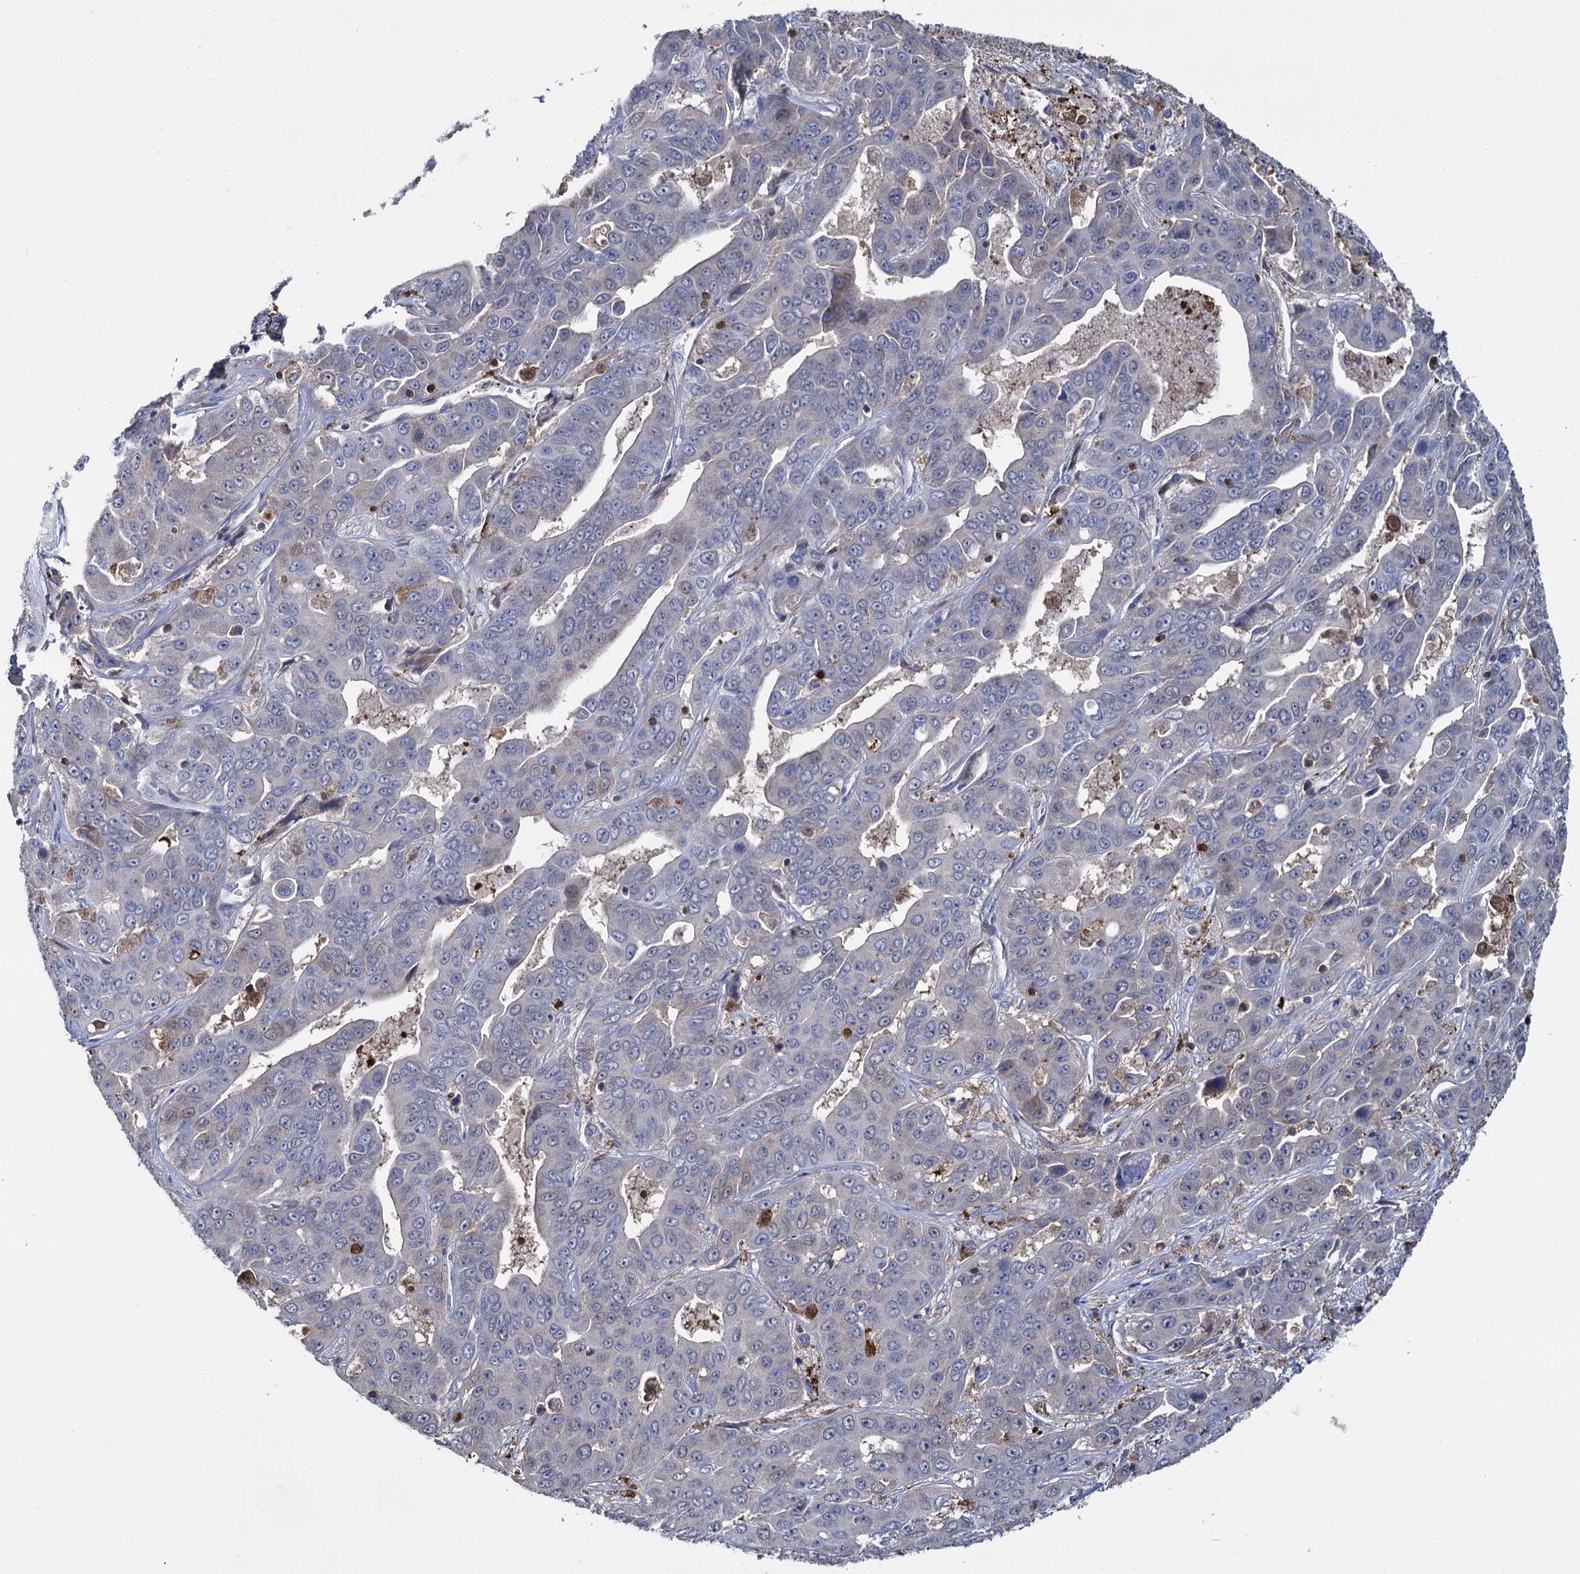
{"staining": {"intensity": "negative", "quantity": "none", "location": "none"}, "tissue": "liver cancer", "cell_type": "Tumor cells", "image_type": "cancer", "snomed": [{"axis": "morphology", "description": "Cholangiocarcinoma"}, {"axis": "topography", "description": "Liver"}], "caption": "DAB immunohistochemical staining of cholangiocarcinoma (liver) shows no significant expression in tumor cells. Brightfield microscopy of IHC stained with DAB (brown) and hematoxylin (blue), captured at high magnification.", "gene": "FABP5", "patient": {"sex": "female", "age": 52}}